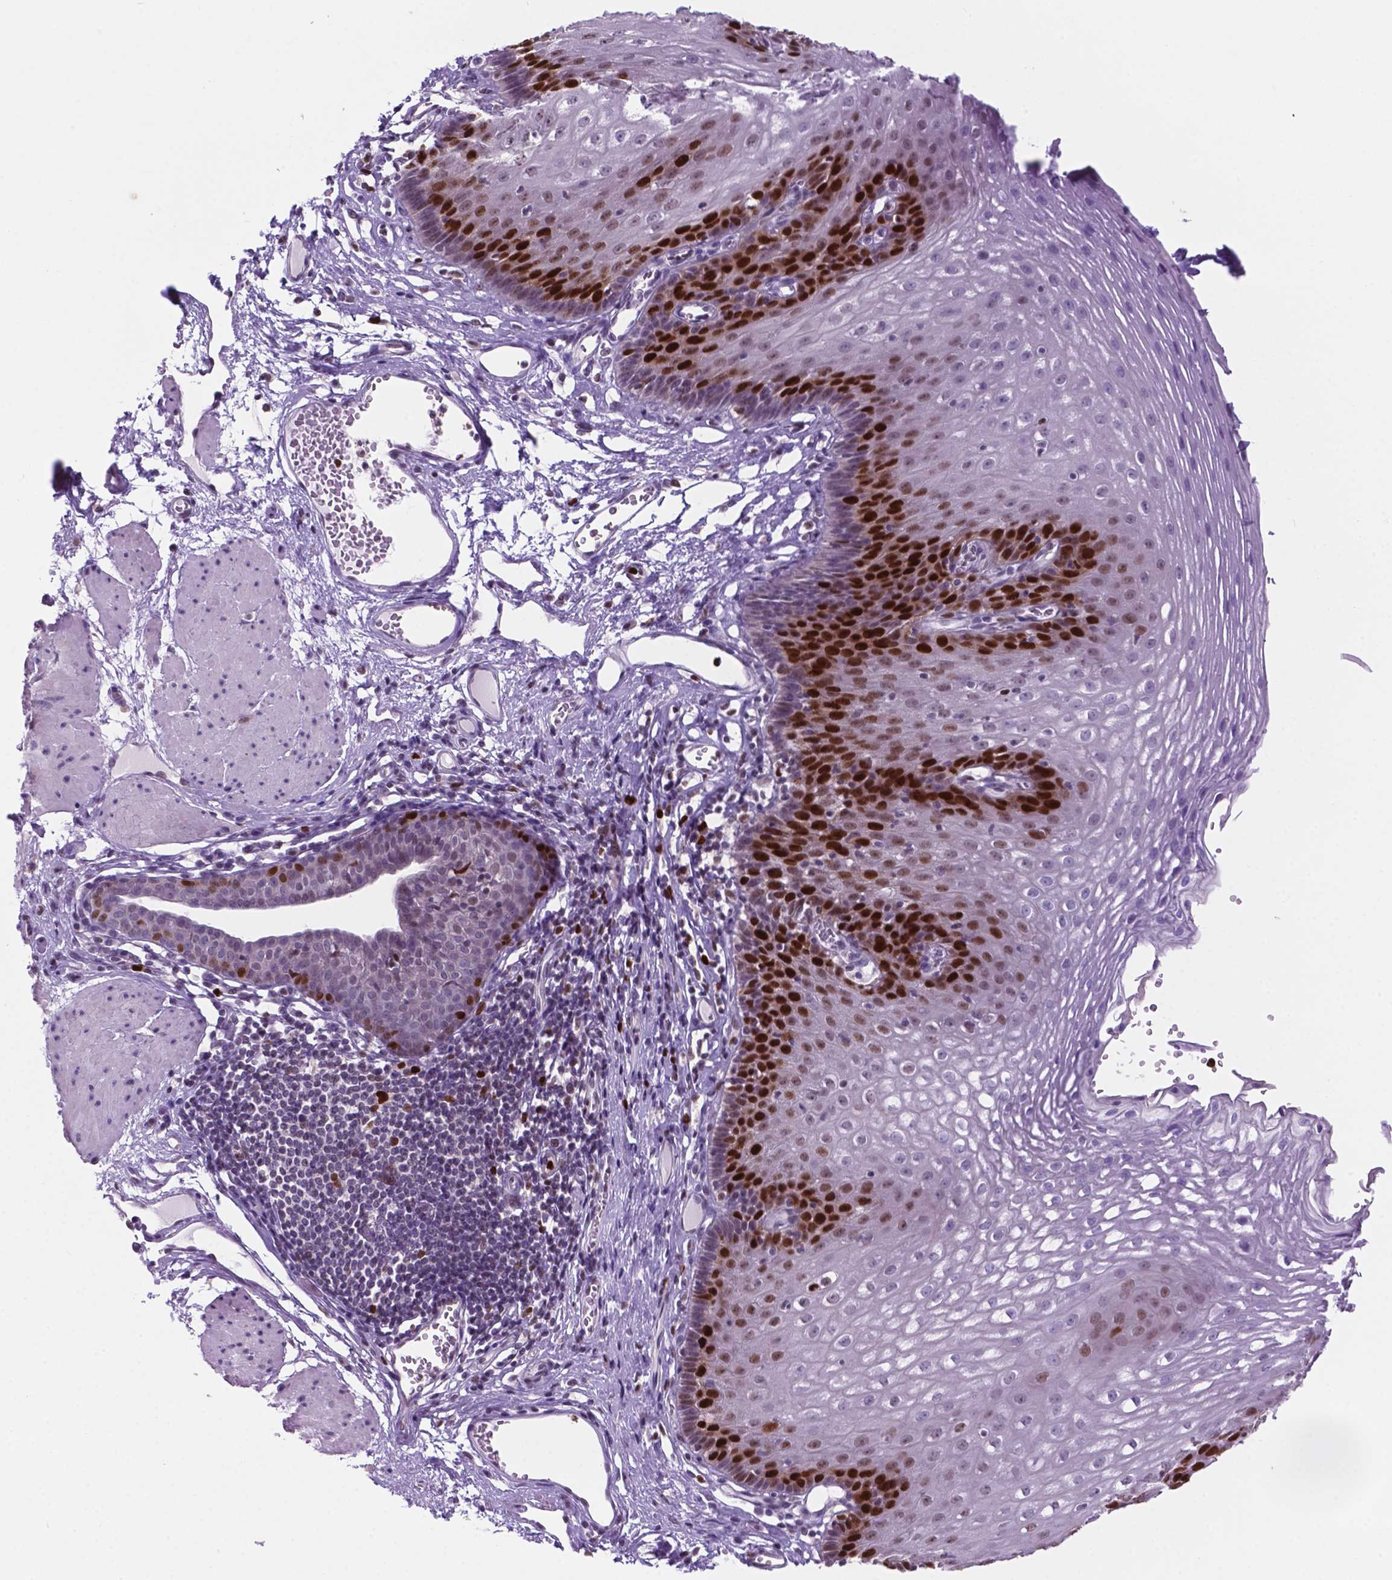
{"staining": {"intensity": "strong", "quantity": "25%-75%", "location": "nuclear"}, "tissue": "esophagus", "cell_type": "Squamous epithelial cells", "image_type": "normal", "snomed": [{"axis": "morphology", "description": "Normal tissue, NOS"}, {"axis": "topography", "description": "Esophagus"}], "caption": "Immunohistochemical staining of benign human esophagus displays high levels of strong nuclear expression in about 25%-75% of squamous epithelial cells. (Brightfield microscopy of DAB IHC at high magnification).", "gene": "NCAPH2", "patient": {"sex": "male", "age": 72}}